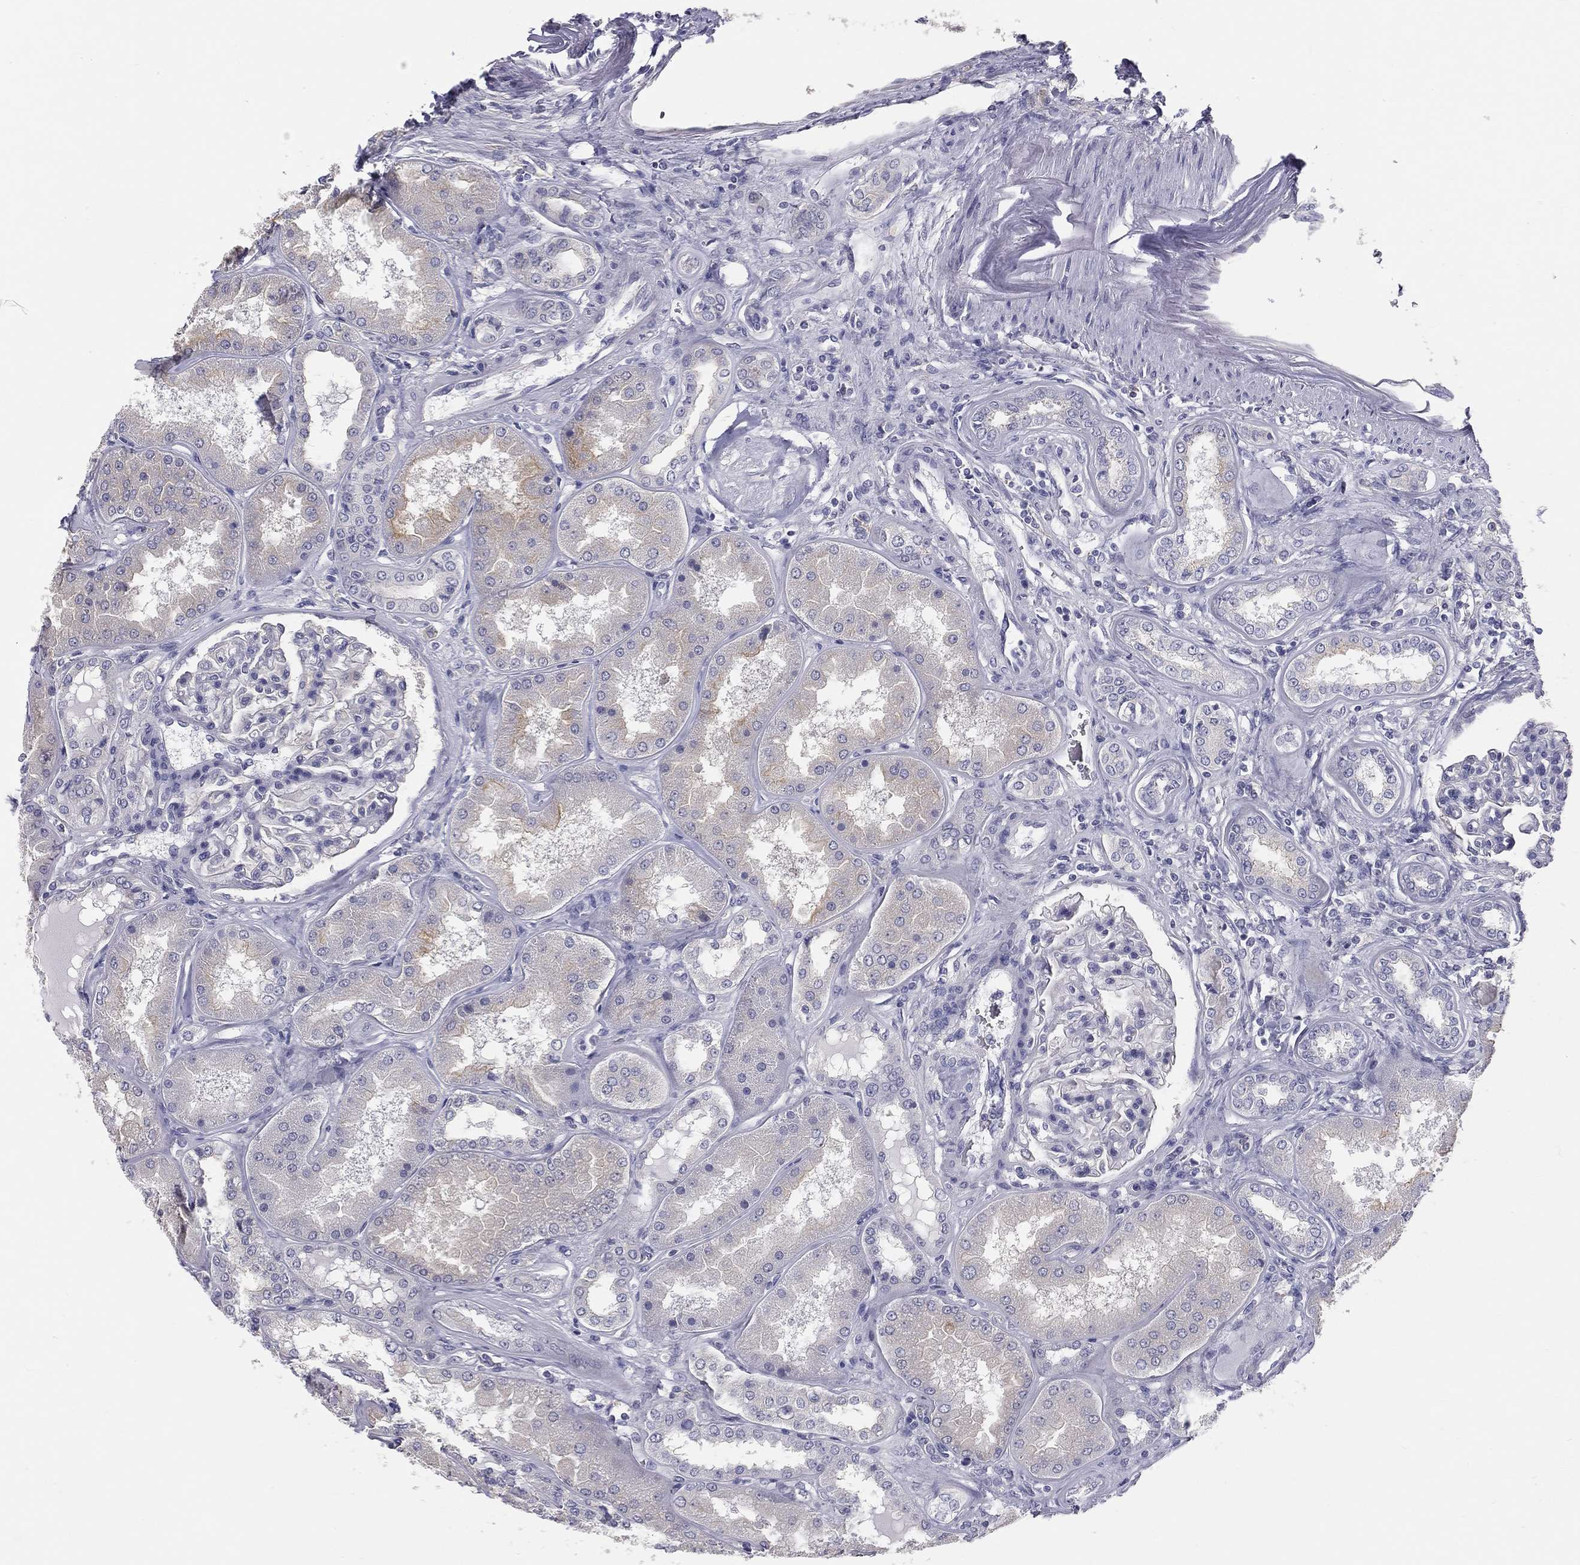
{"staining": {"intensity": "negative", "quantity": "none", "location": "none"}, "tissue": "kidney", "cell_type": "Cells in glomeruli", "image_type": "normal", "snomed": [{"axis": "morphology", "description": "Normal tissue, NOS"}, {"axis": "topography", "description": "Kidney"}], "caption": "An IHC histopathology image of unremarkable kidney is shown. There is no staining in cells in glomeruli of kidney.", "gene": "MUC13", "patient": {"sex": "female", "age": 56}}